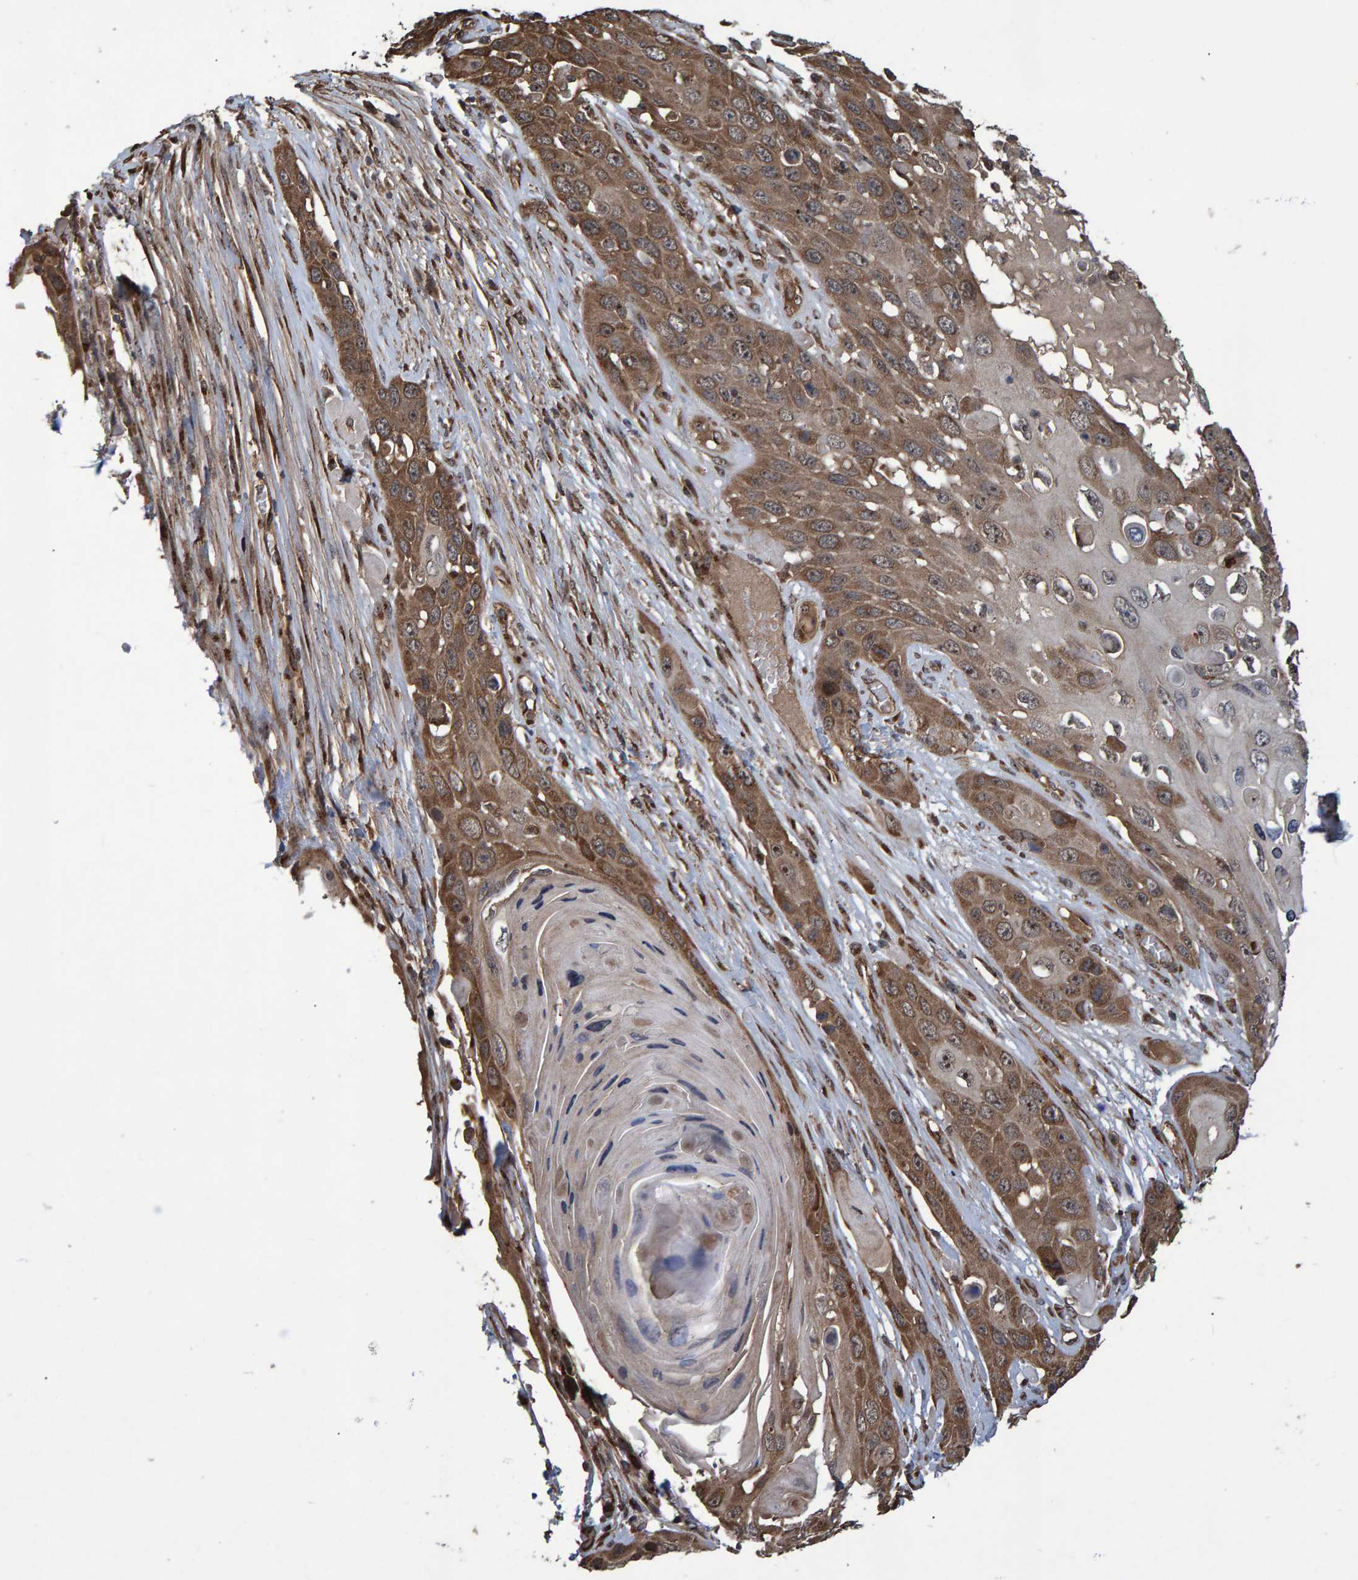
{"staining": {"intensity": "moderate", "quantity": ">75%", "location": "cytoplasmic/membranous,nuclear"}, "tissue": "skin cancer", "cell_type": "Tumor cells", "image_type": "cancer", "snomed": [{"axis": "morphology", "description": "Squamous cell carcinoma, NOS"}, {"axis": "topography", "description": "Skin"}], "caption": "A medium amount of moderate cytoplasmic/membranous and nuclear positivity is appreciated in approximately >75% of tumor cells in squamous cell carcinoma (skin) tissue. The staining is performed using DAB brown chromogen to label protein expression. The nuclei are counter-stained blue using hematoxylin.", "gene": "TRIM68", "patient": {"sex": "male", "age": 55}}